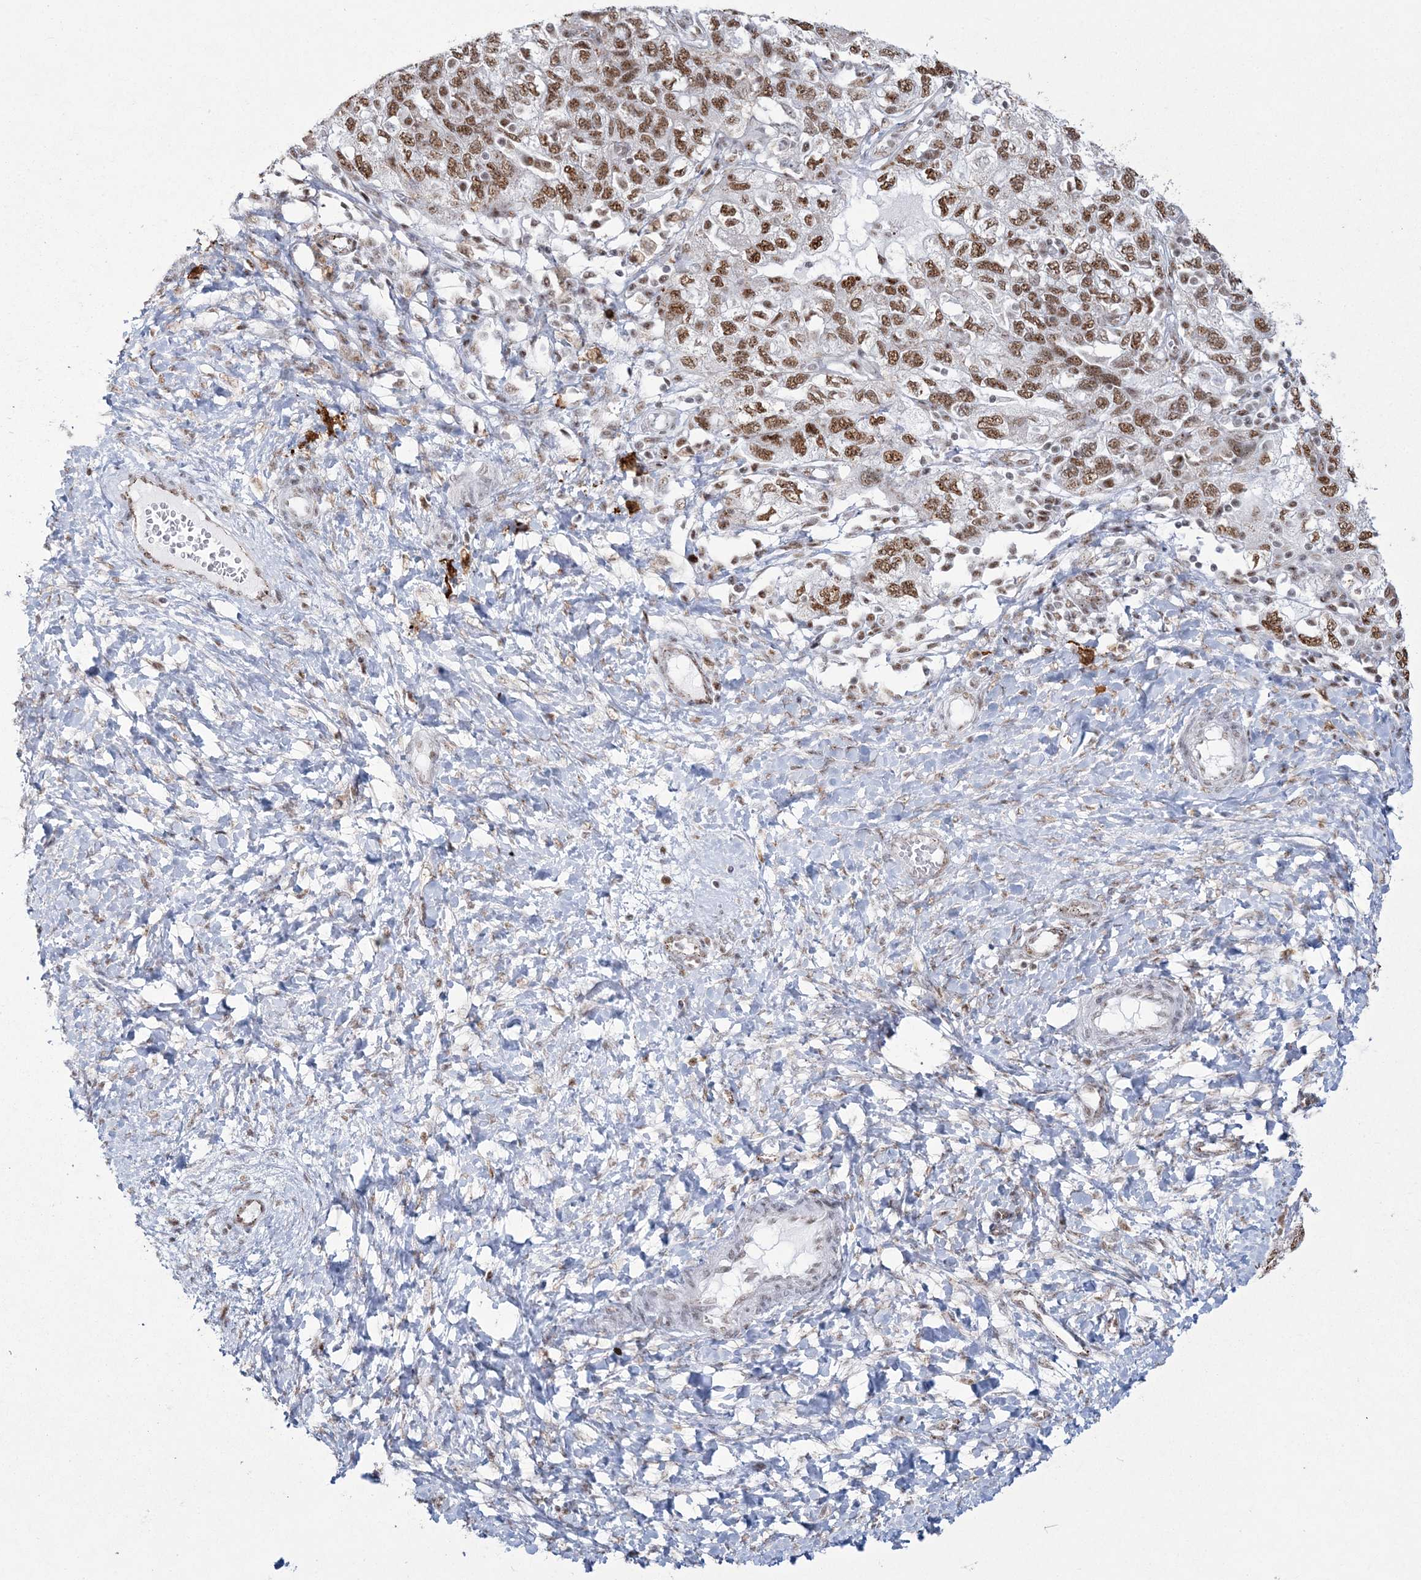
{"staining": {"intensity": "moderate", "quantity": ">75%", "location": "nuclear"}, "tissue": "ovarian cancer", "cell_type": "Tumor cells", "image_type": "cancer", "snomed": [{"axis": "morphology", "description": "Carcinoma, NOS"}, {"axis": "morphology", "description": "Cystadenocarcinoma, serous, NOS"}, {"axis": "topography", "description": "Ovary"}], "caption": "Immunohistochemical staining of ovarian cancer (serous cystadenocarcinoma) reveals medium levels of moderate nuclear protein expression in approximately >75% of tumor cells. (Stains: DAB (3,3'-diaminobenzidine) in brown, nuclei in blue, Microscopy: brightfield microscopy at high magnification).", "gene": "RBM17", "patient": {"sex": "female", "age": 69}}